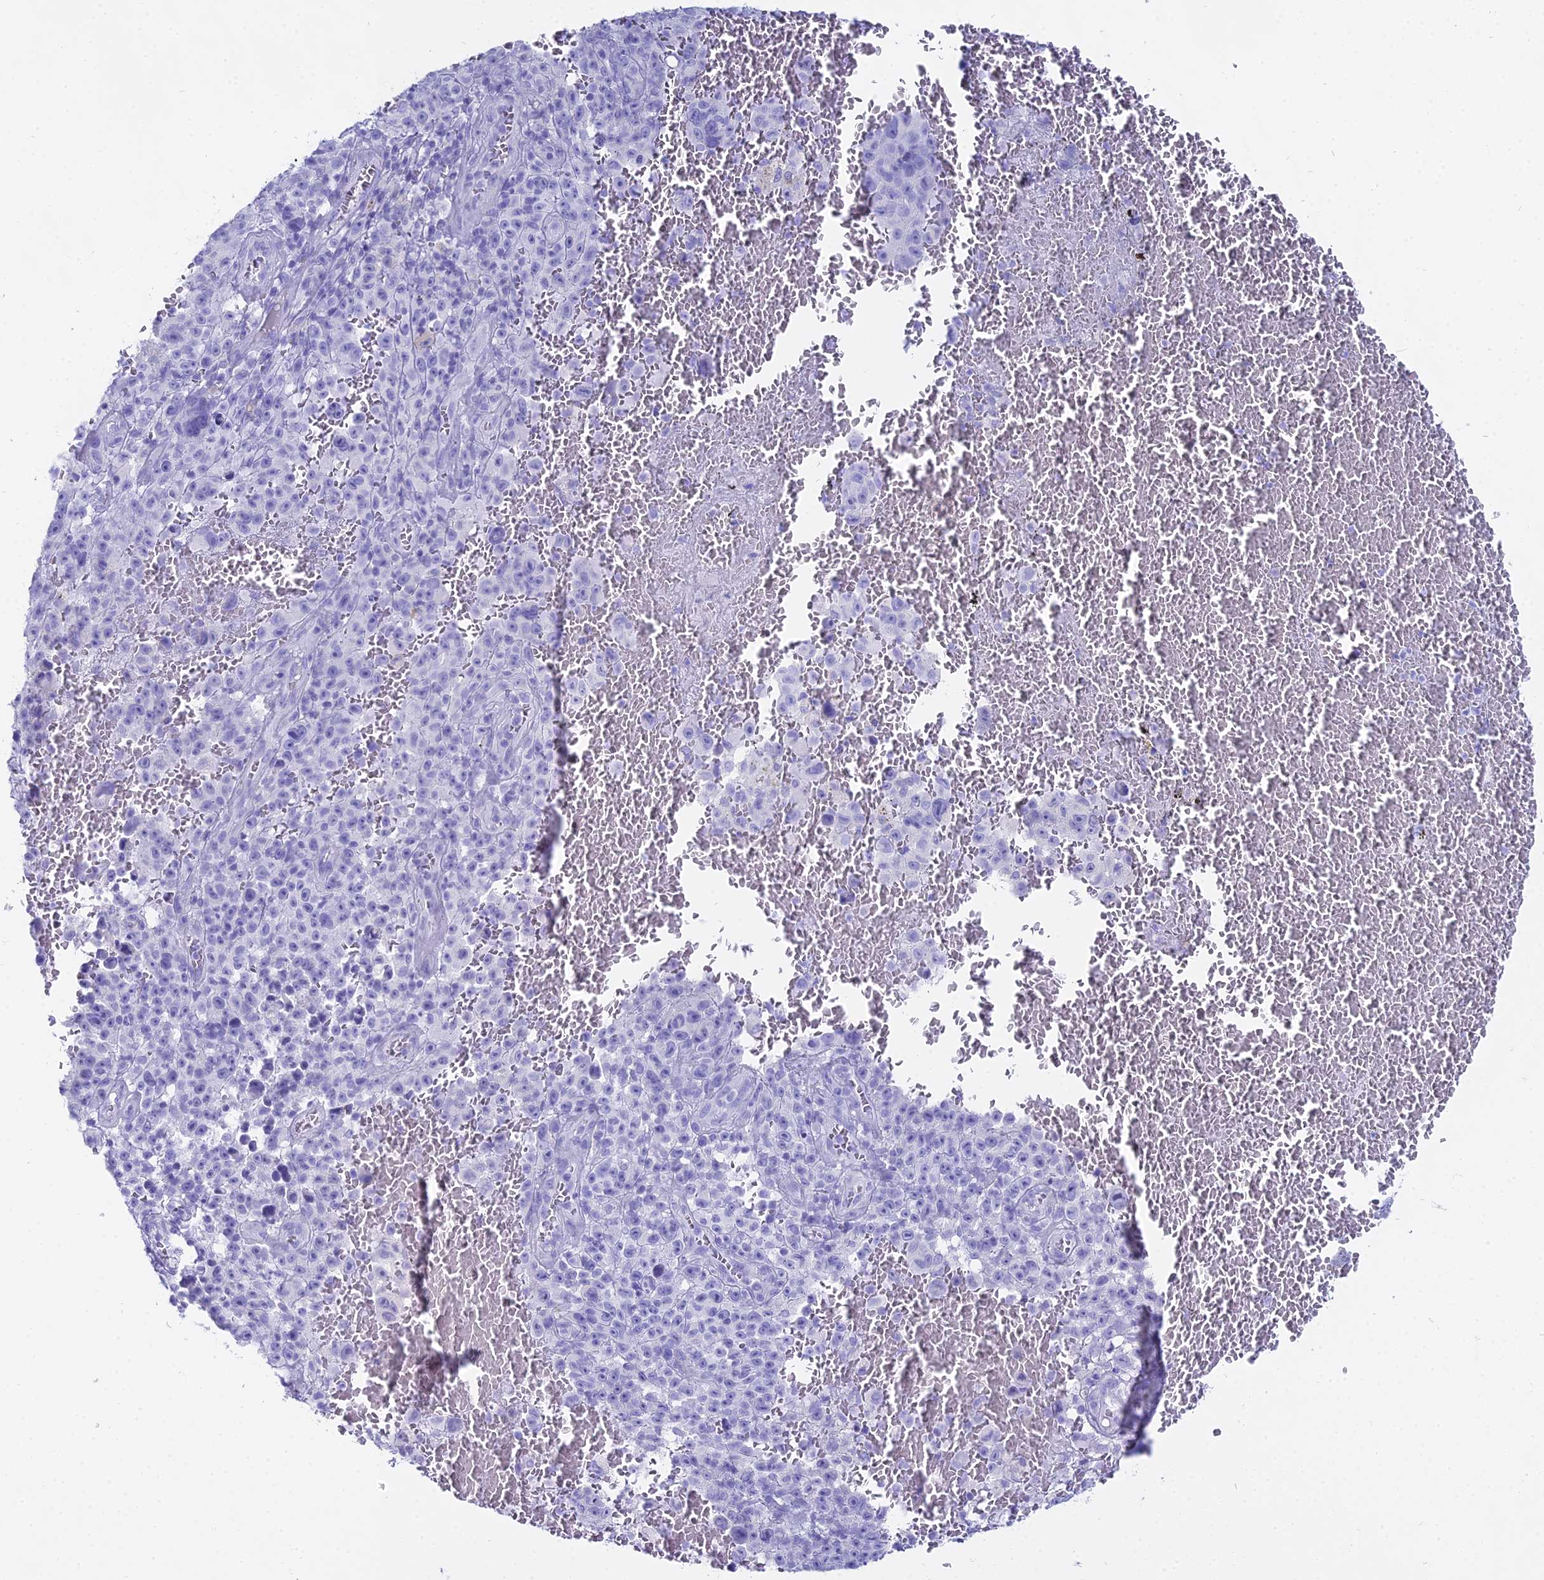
{"staining": {"intensity": "negative", "quantity": "none", "location": "none"}, "tissue": "melanoma", "cell_type": "Tumor cells", "image_type": "cancer", "snomed": [{"axis": "morphology", "description": "Malignant melanoma, NOS"}, {"axis": "topography", "description": "Skin"}], "caption": "Immunohistochemistry photomicrograph of neoplastic tissue: melanoma stained with DAB shows no significant protein positivity in tumor cells.", "gene": "CGB2", "patient": {"sex": "female", "age": 82}}